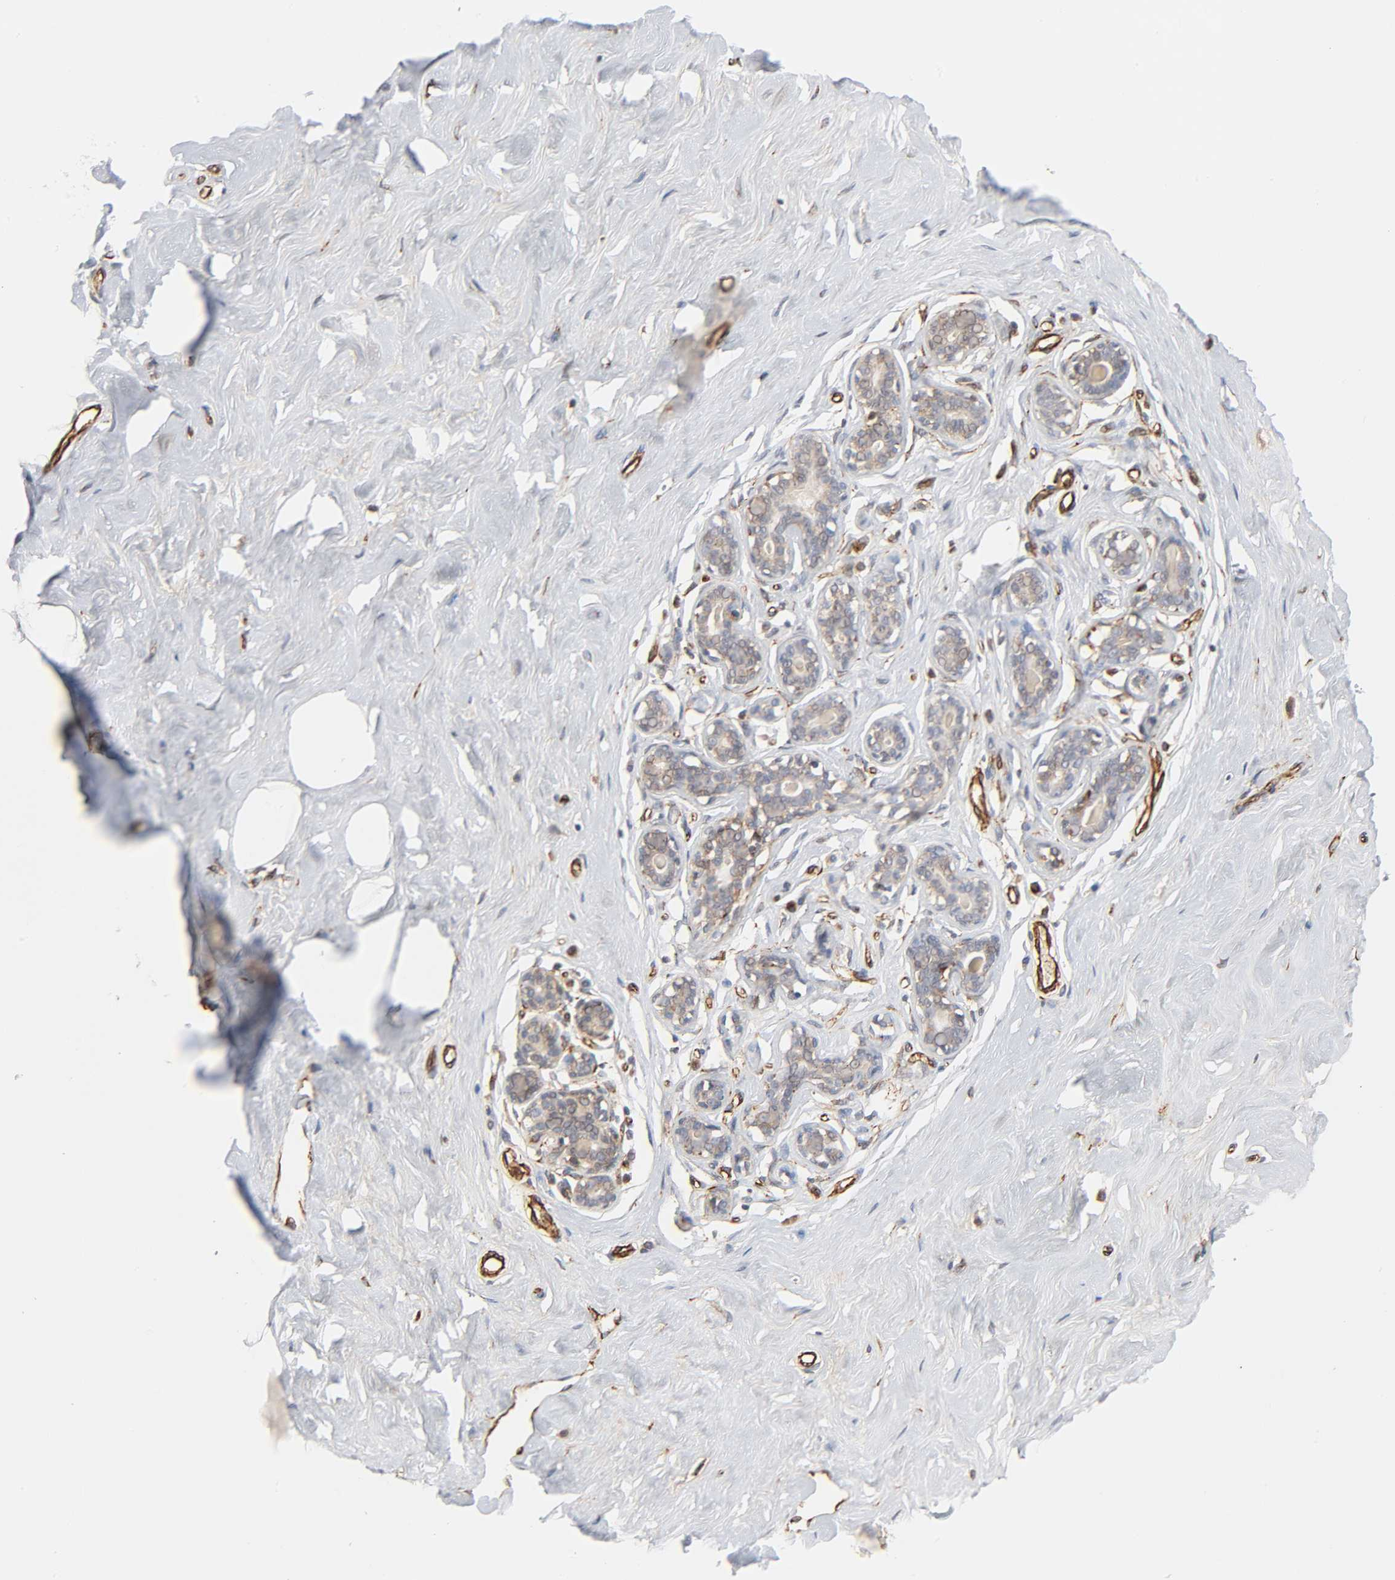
{"staining": {"intensity": "negative", "quantity": "none", "location": "none"}, "tissue": "breast", "cell_type": "Adipocytes", "image_type": "normal", "snomed": [{"axis": "morphology", "description": "Normal tissue, NOS"}, {"axis": "topography", "description": "Breast"}], "caption": "A high-resolution photomicrograph shows immunohistochemistry (IHC) staining of unremarkable breast, which shows no significant expression in adipocytes.", "gene": "REEP5", "patient": {"sex": "female", "age": 23}}